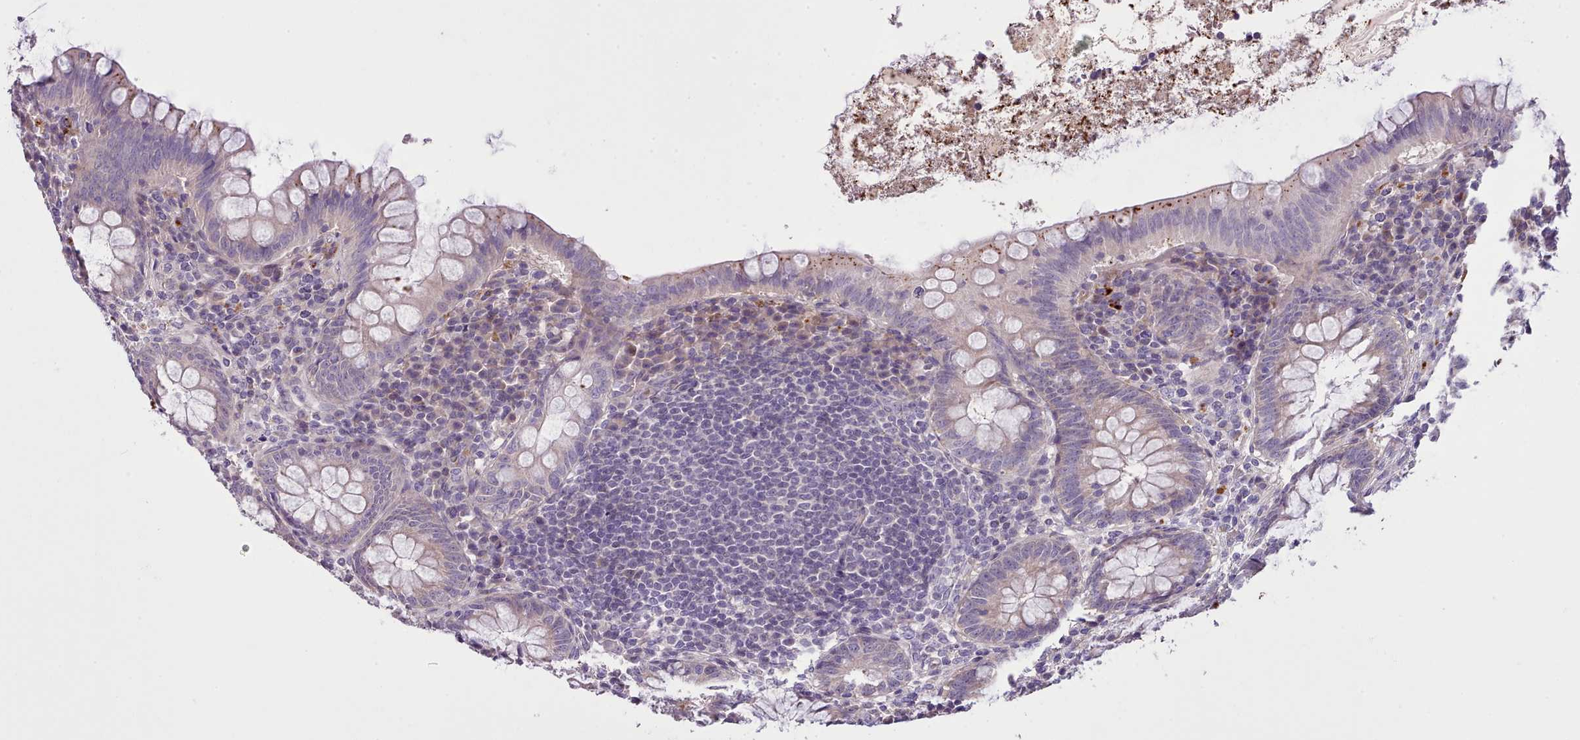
{"staining": {"intensity": "strong", "quantity": "<25%", "location": "cytoplasmic/membranous"}, "tissue": "appendix", "cell_type": "Glandular cells", "image_type": "normal", "snomed": [{"axis": "morphology", "description": "Normal tissue, NOS"}, {"axis": "topography", "description": "Appendix"}], "caption": "IHC (DAB (3,3'-diaminobenzidine)) staining of benign human appendix exhibits strong cytoplasmic/membranous protein staining in about <25% of glandular cells. (DAB = brown stain, brightfield microscopy at high magnification).", "gene": "SETX", "patient": {"sex": "female", "age": 33}}